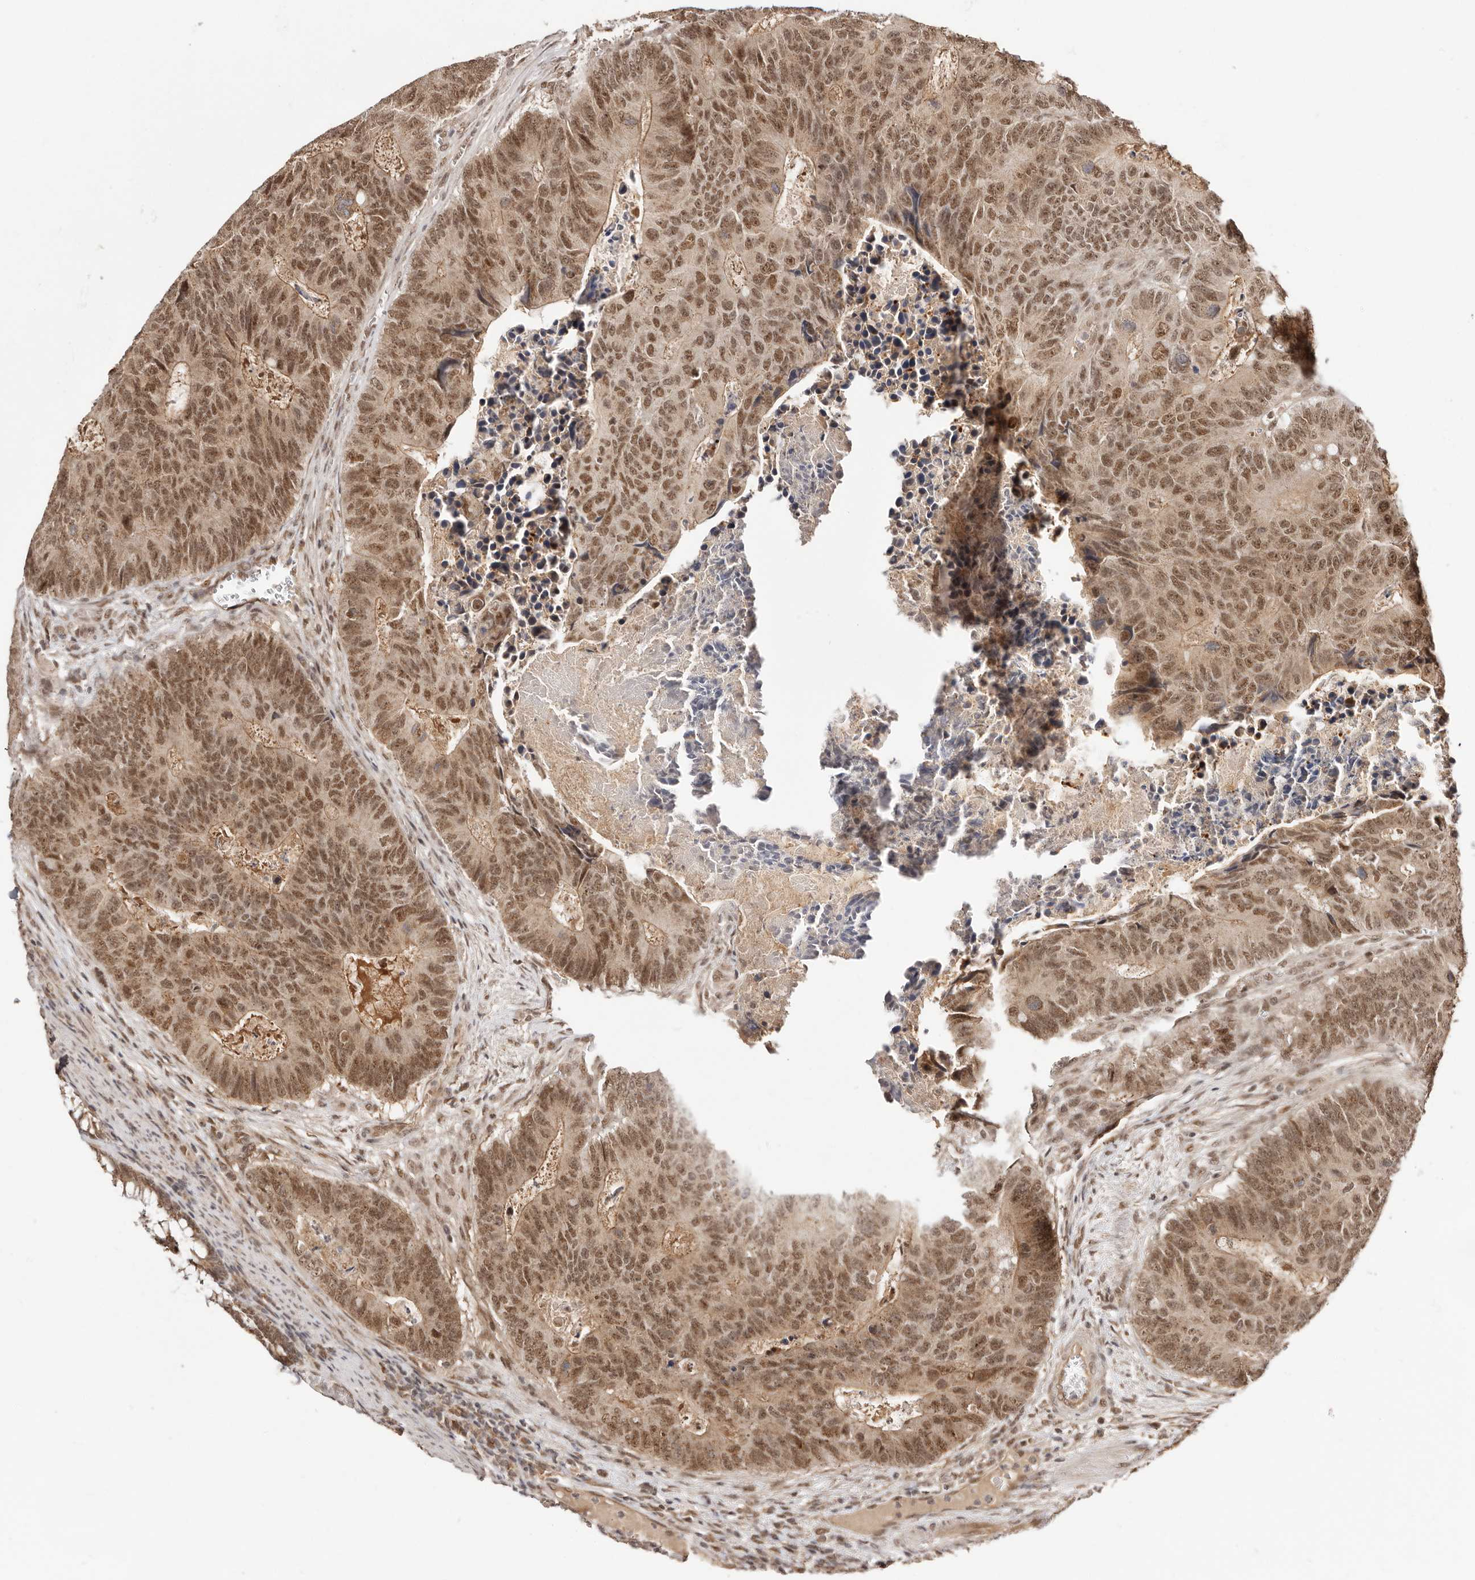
{"staining": {"intensity": "moderate", "quantity": ">75%", "location": "nuclear"}, "tissue": "colorectal cancer", "cell_type": "Tumor cells", "image_type": "cancer", "snomed": [{"axis": "morphology", "description": "Adenocarcinoma, NOS"}, {"axis": "topography", "description": "Colon"}], "caption": "Colorectal adenocarcinoma stained for a protein (brown) exhibits moderate nuclear positive staining in about >75% of tumor cells.", "gene": "MED8", "patient": {"sex": "male", "age": 87}}